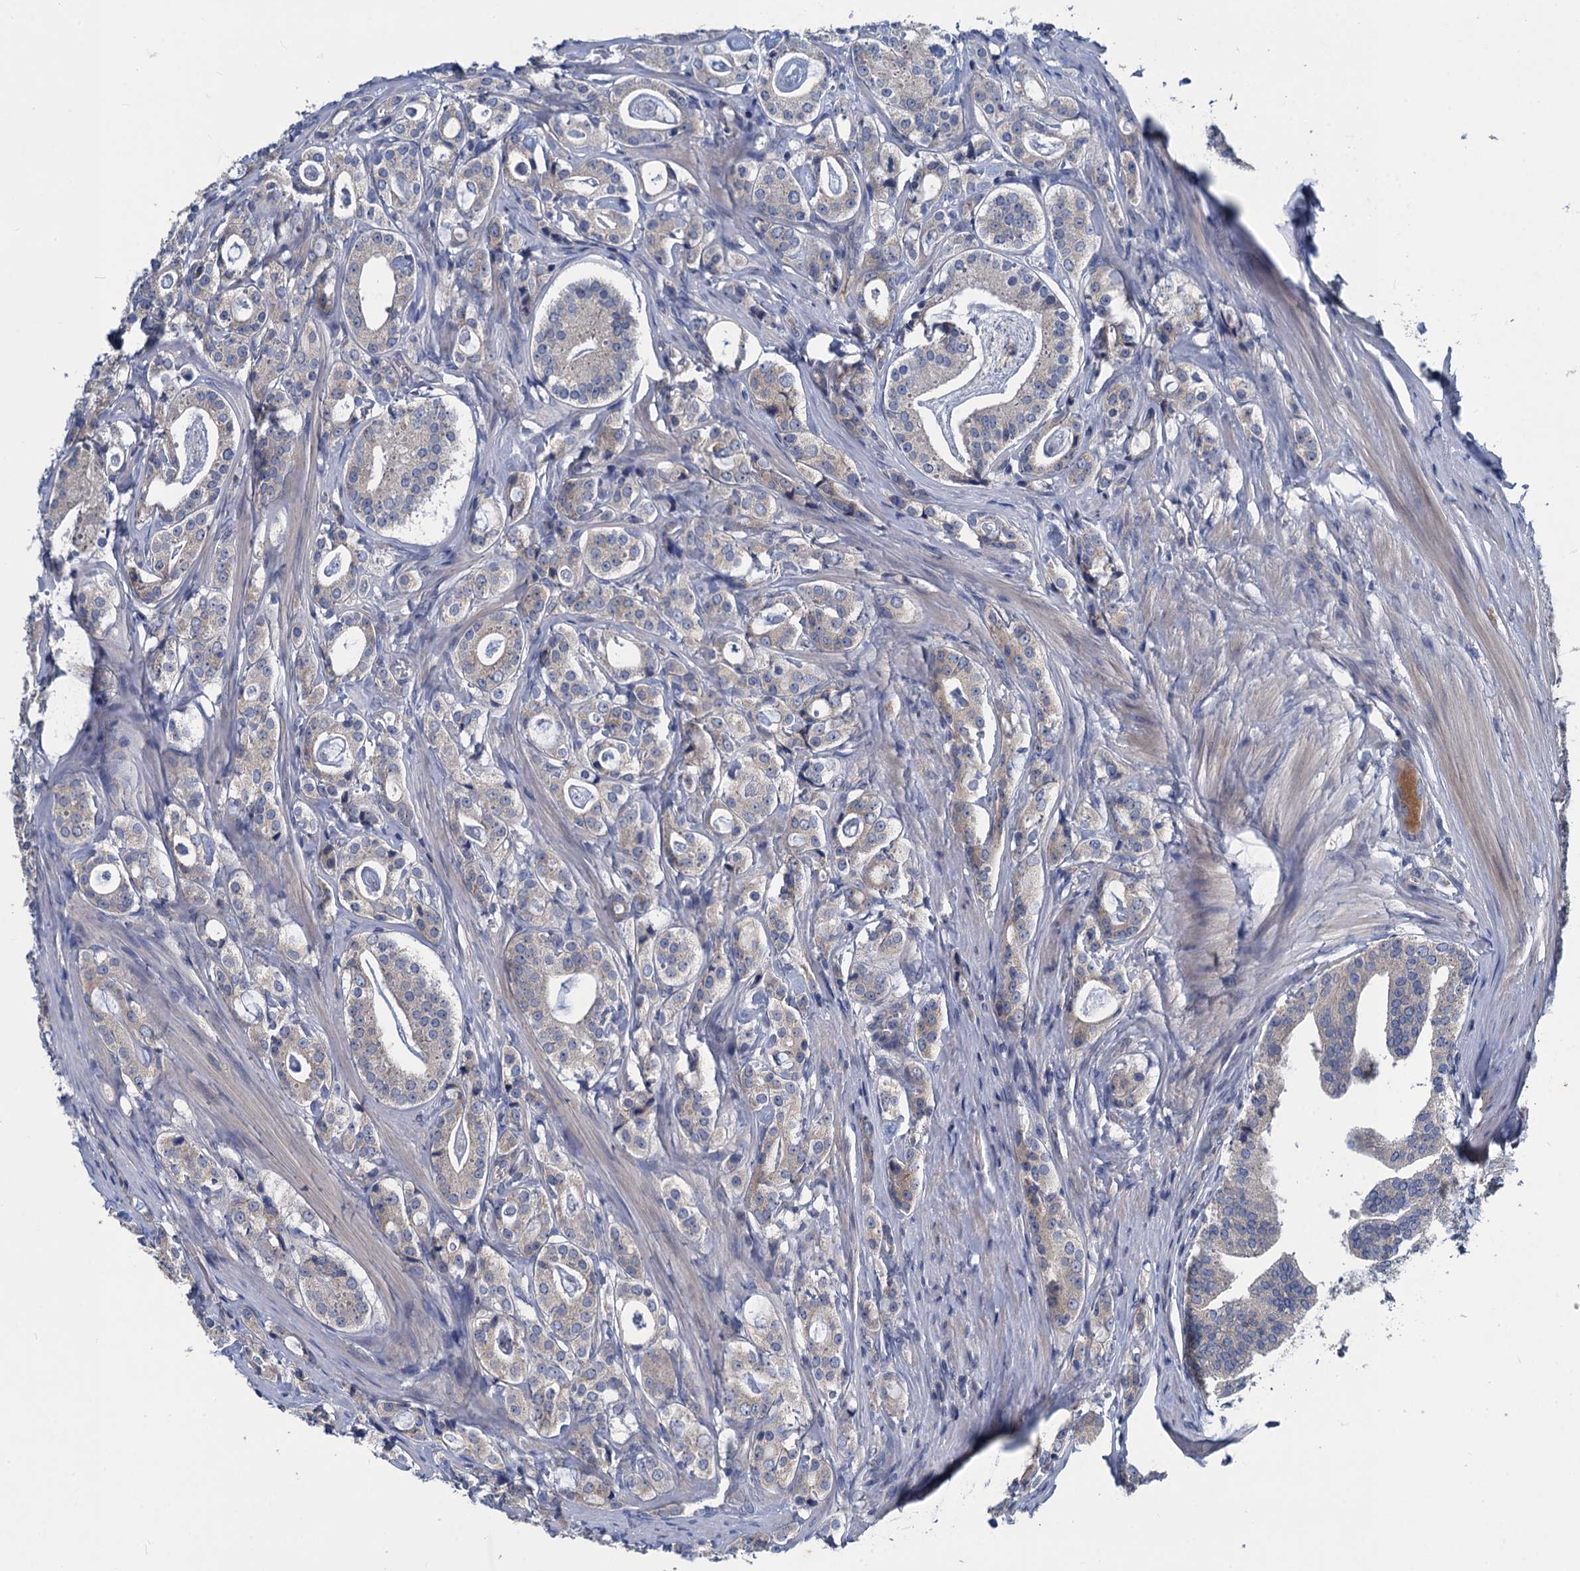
{"staining": {"intensity": "weak", "quantity": "<25%", "location": "cytoplasmic/membranous"}, "tissue": "prostate cancer", "cell_type": "Tumor cells", "image_type": "cancer", "snomed": [{"axis": "morphology", "description": "Adenocarcinoma, High grade"}, {"axis": "topography", "description": "Prostate"}], "caption": "The immunohistochemistry photomicrograph has no significant staining in tumor cells of prostate high-grade adenocarcinoma tissue.", "gene": "SNAP29", "patient": {"sex": "male", "age": 63}}